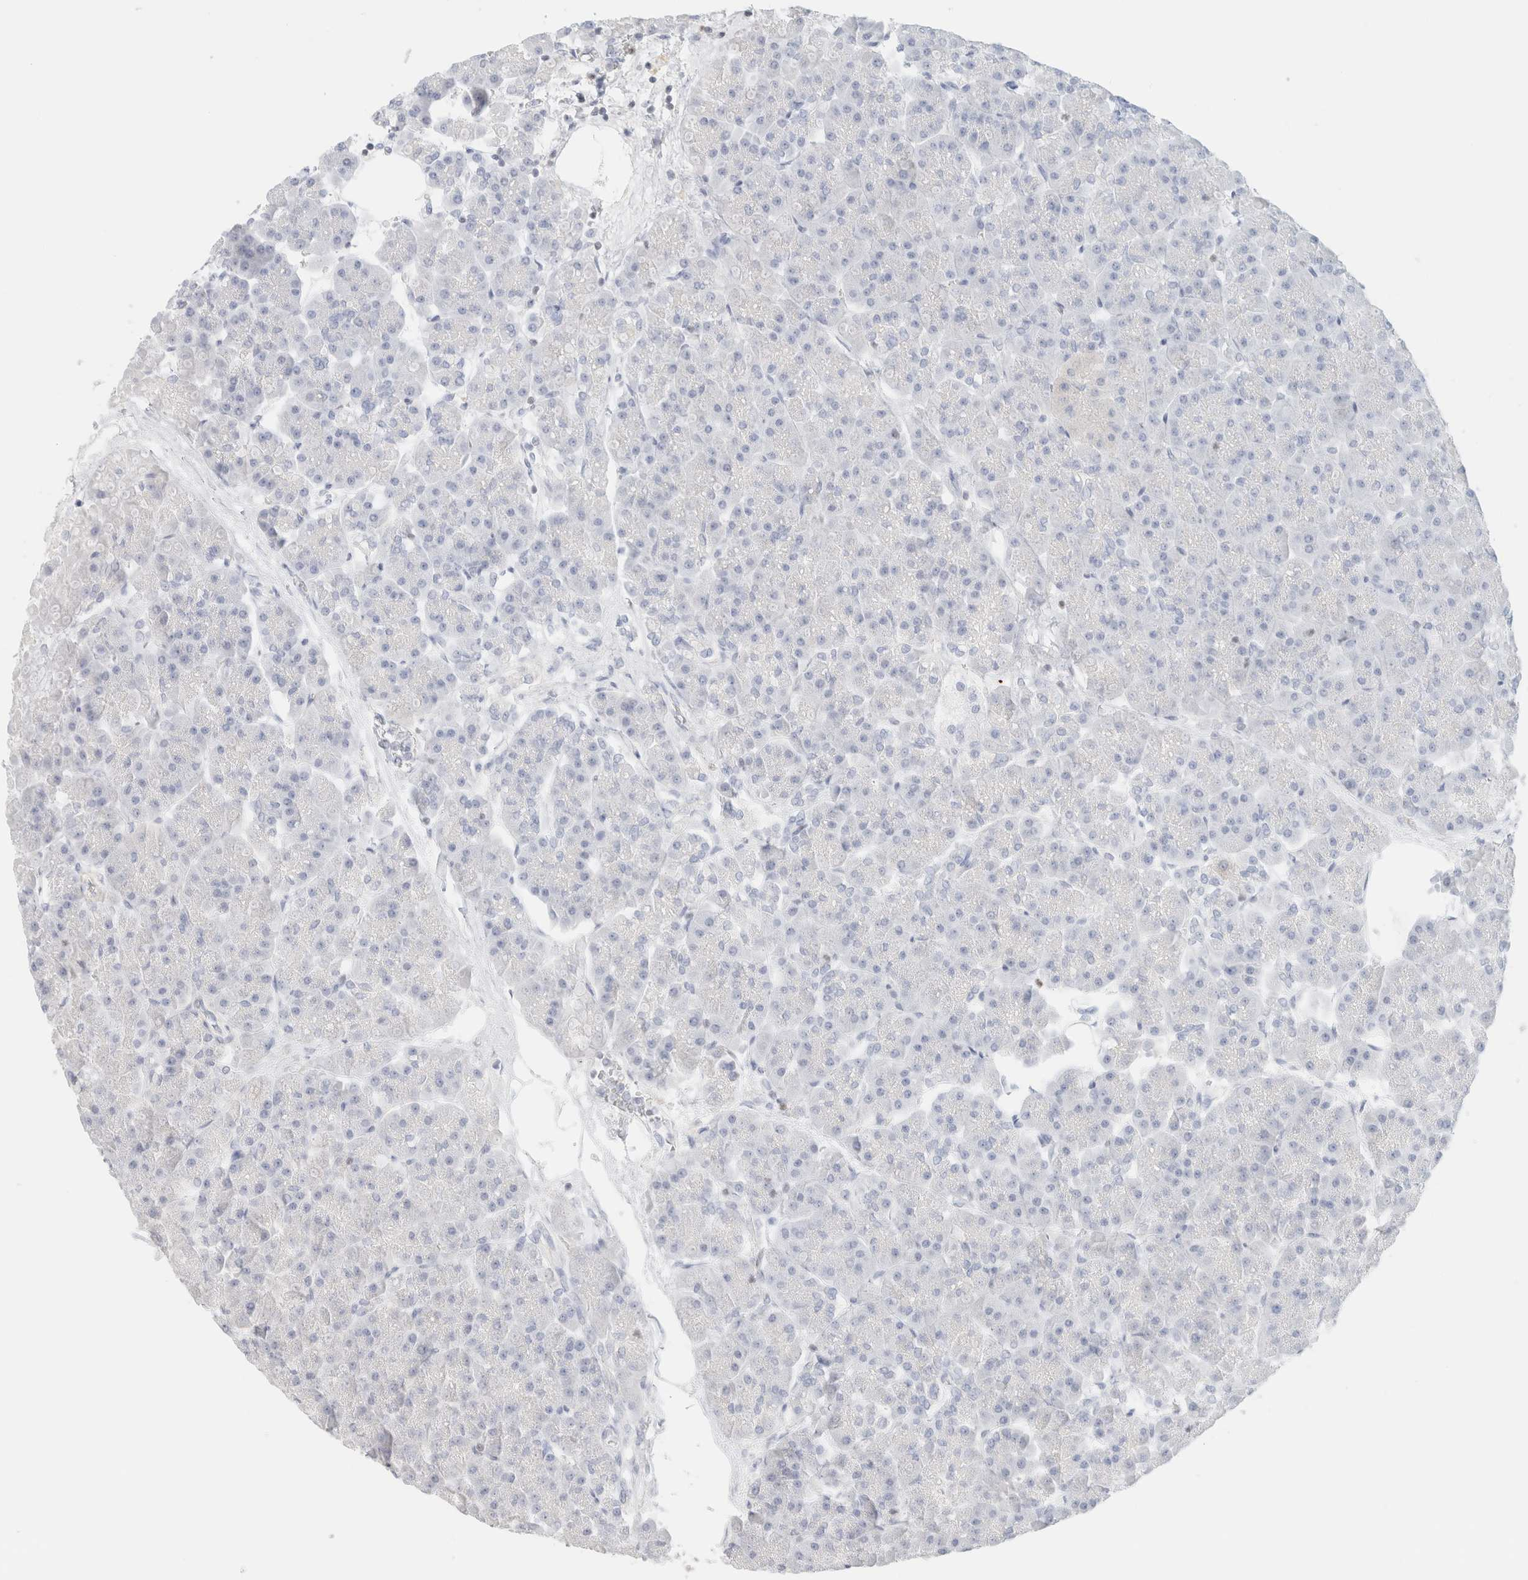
{"staining": {"intensity": "negative", "quantity": "none", "location": "none"}, "tissue": "pancreas", "cell_type": "Exocrine glandular cells", "image_type": "normal", "snomed": [{"axis": "morphology", "description": "Normal tissue, NOS"}, {"axis": "topography", "description": "Pancreas"}], "caption": "A photomicrograph of human pancreas is negative for staining in exocrine glandular cells. (Immunohistochemistry, brightfield microscopy, high magnification).", "gene": "IKZF3", "patient": {"sex": "female", "age": 70}}